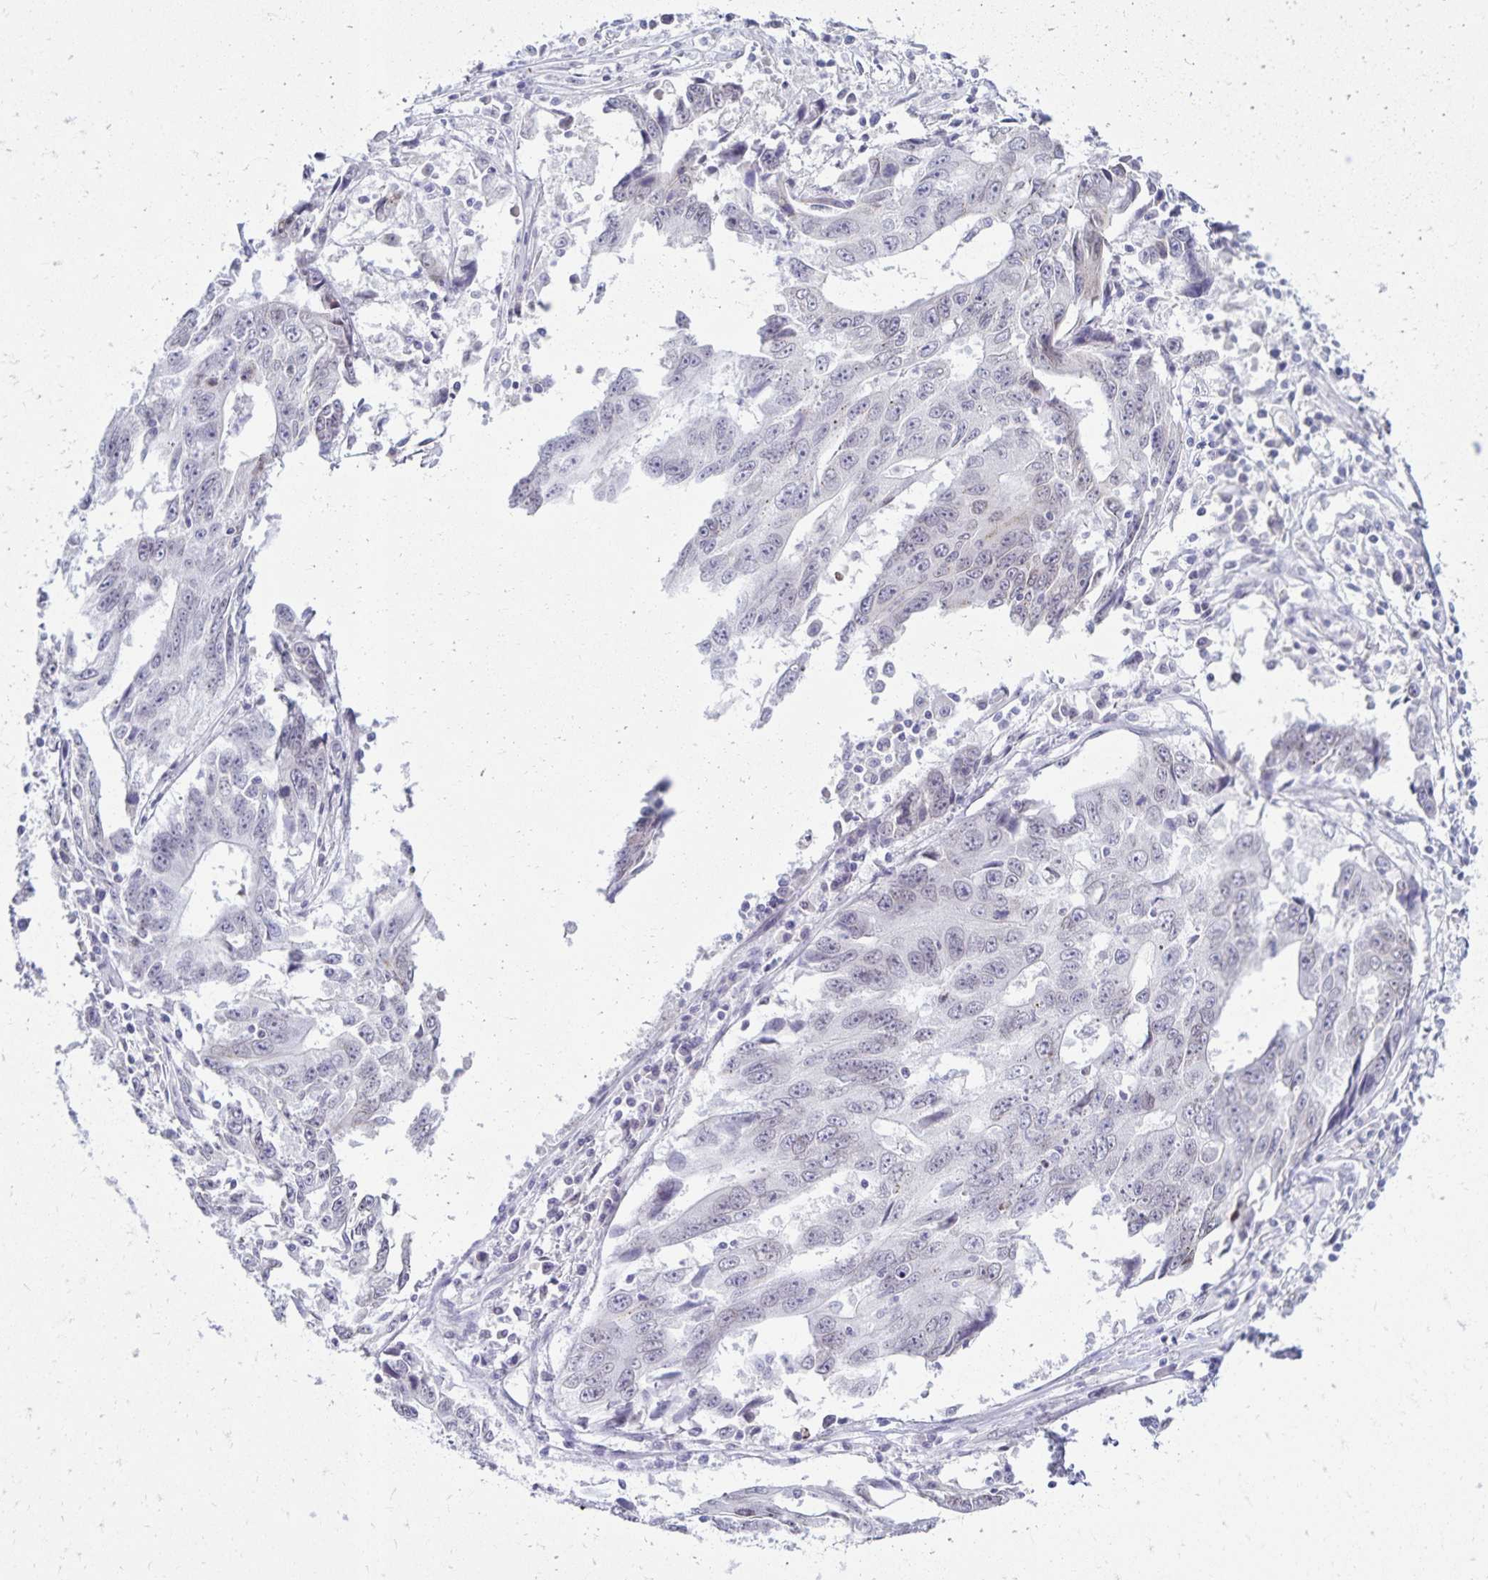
{"staining": {"intensity": "negative", "quantity": "none", "location": "none"}, "tissue": "liver cancer", "cell_type": "Tumor cells", "image_type": "cancer", "snomed": [{"axis": "morphology", "description": "Cholangiocarcinoma"}, {"axis": "topography", "description": "Liver"}], "caption": "Human liver cholangiocarcinoma stained for a protein using immunohistochemistry demonstrates no expression in tumor cells.", "gene": "FAM166C", "patient": {"sex": "male", "age": 65}}